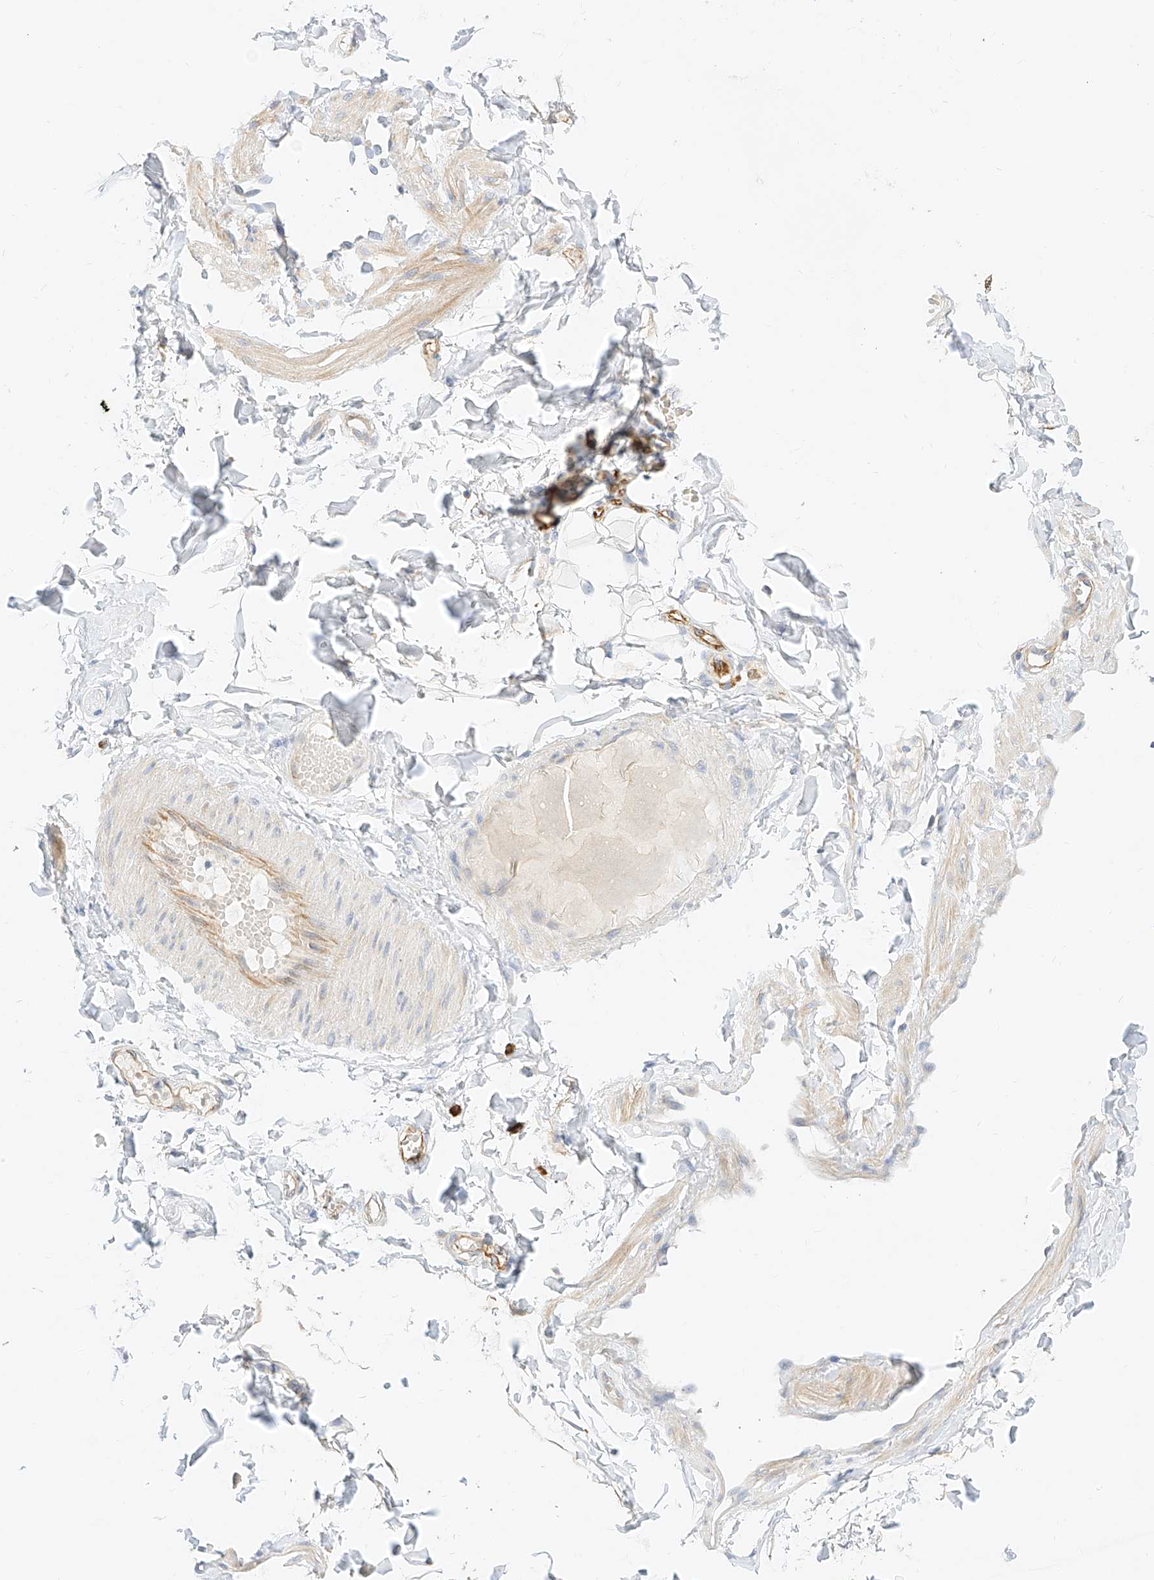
{"staining": {"intensity": "negative", "quantity": "none", "location": "none"}, "tissue": "adipose tissue", "cell_type": "Adipocytes", "image_type": "normal", "snomed": [{"axis": "morphology", "description": "Normal tissue, NOS"}, {"axis": "topography", "description": "Adipose tissue"}, {"axis": "topography", "description": "Vascular tissue"}, {"axis": "topography", "description": "Peripheral nerve tissue"}], "caption": "Immunohistochemistry photomicrograph of benign adipose tissue: adipose tissue stained with DAB shows no significant protein positivity in adipocytes. (IHC, brightfield microscopy, high magnification).", "gene": "CDCP2", "patient": {"sex": "male", "age": 25}}